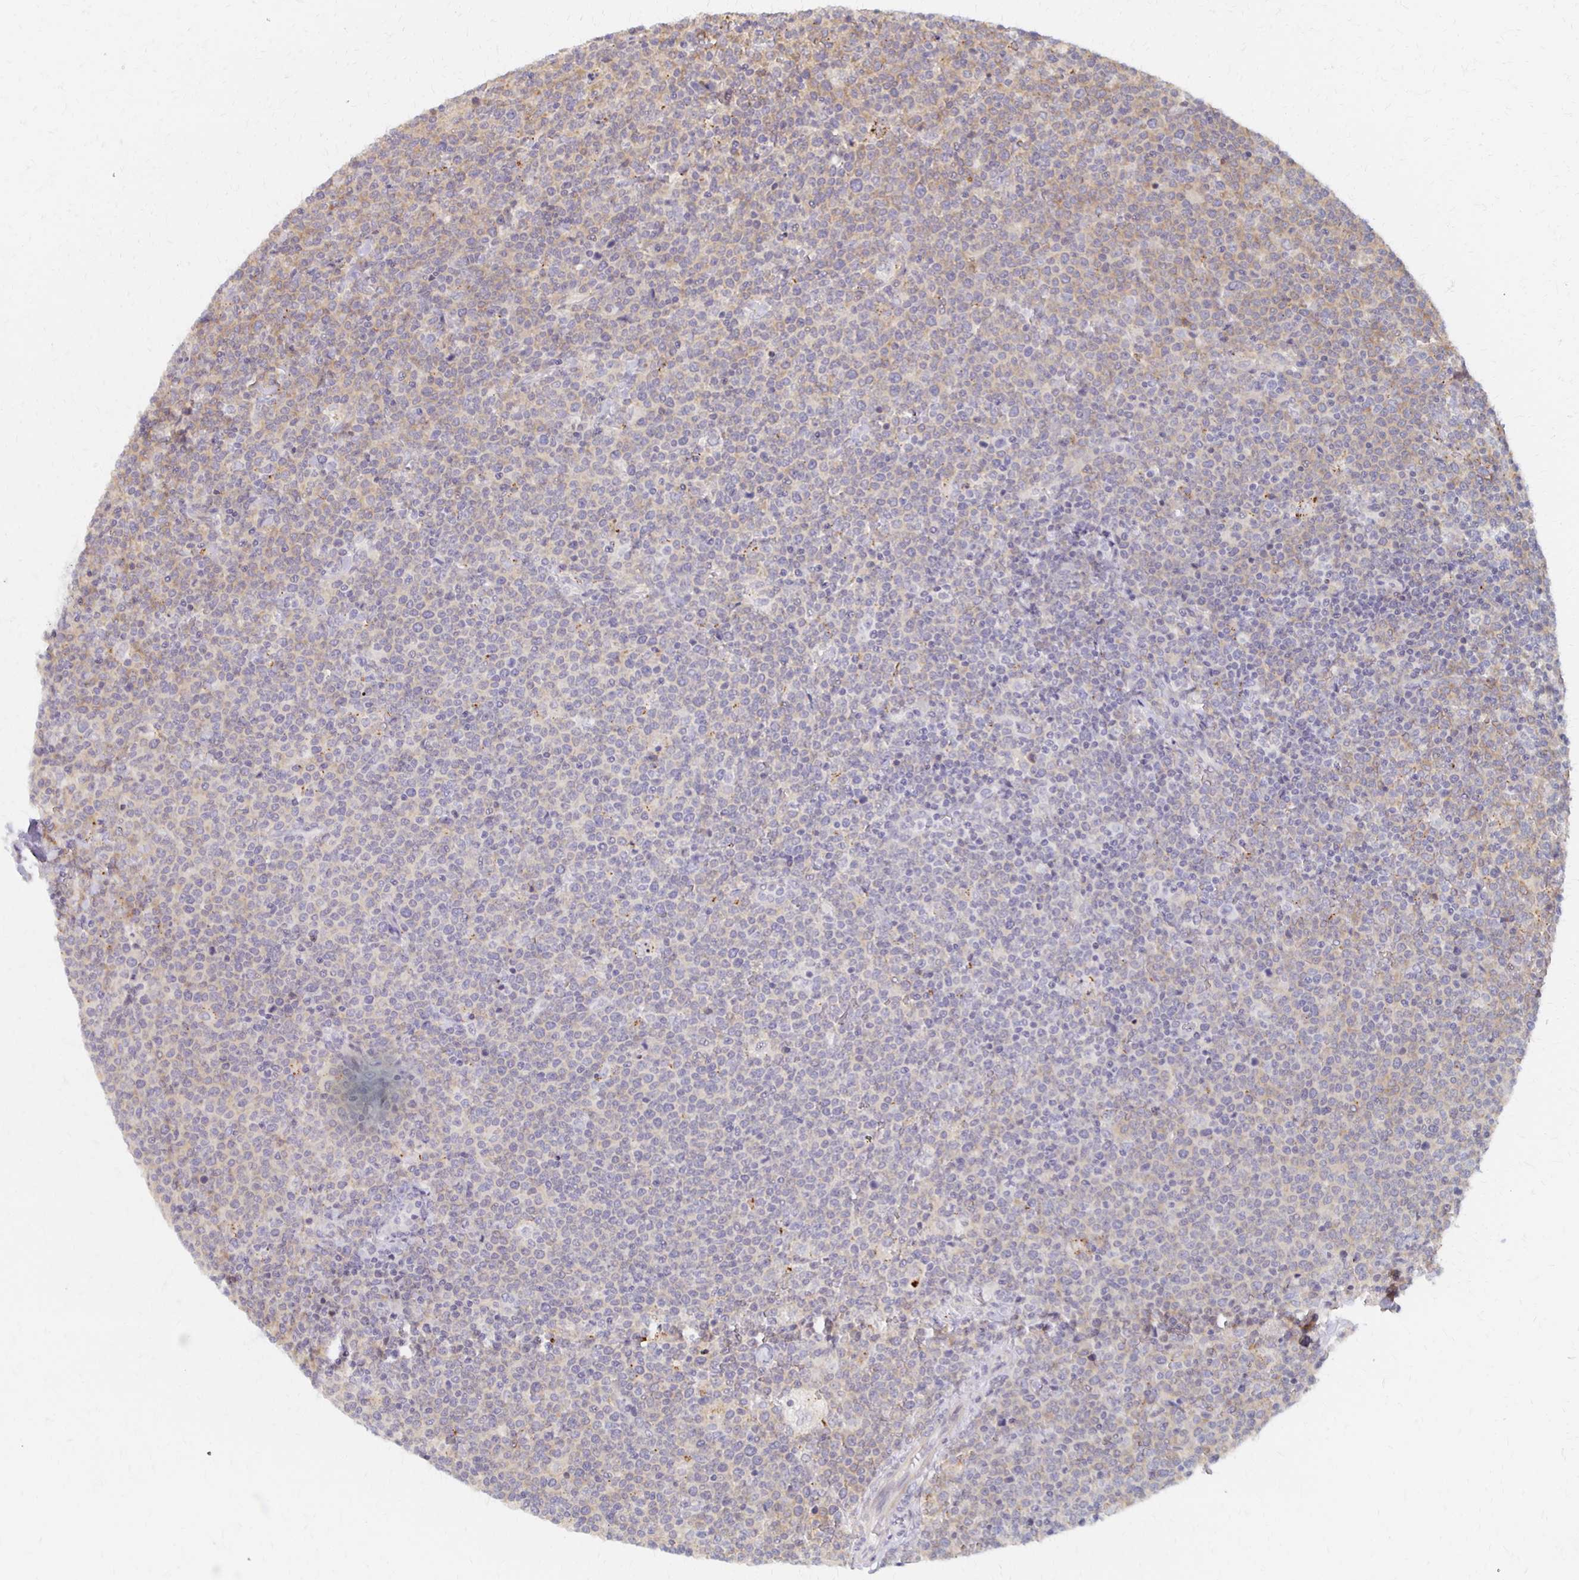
{"staining": {"intensity": "weak", "quantity": "<25%", "location": "cytoplasmic/membranous"}, "tissue": "lymphoma", "cell_type": "Tumor cells", "image_type": "cancer", "snomed": [{"axis": "morphology", "description": "Malignant lymphoma, non-Hodgkin's type, High grade"}, {"axis": "topography", "description": "Lymph node"}], "caption": "Immunohistochemistry (IHC) of human malignant lymphoma, non-Hodgkin's type (high-grade) shows no positivity in tumor cells.", "gene": "PRKCB", "patient": {"sex": "male", "age": 61}}